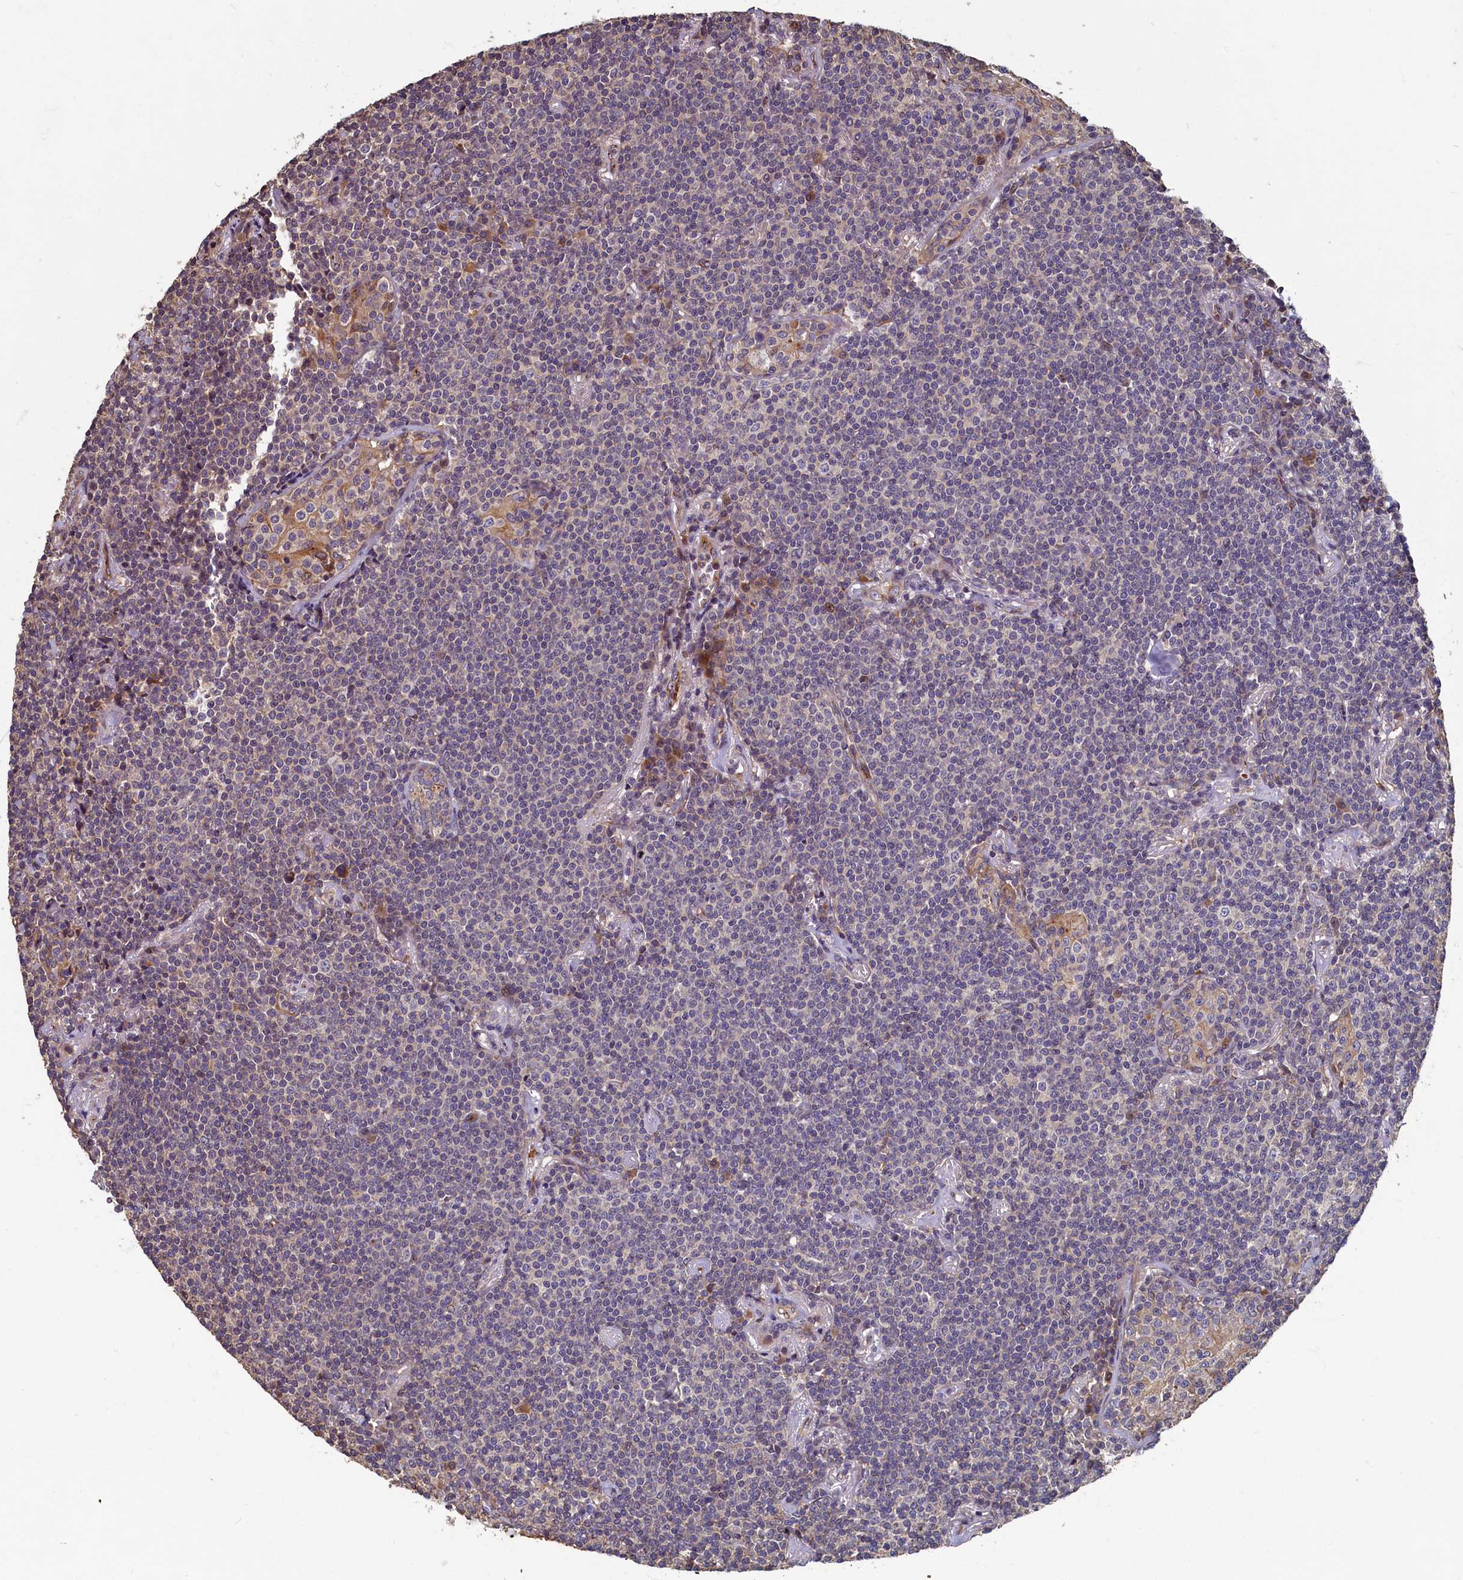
{"staining": {"intensity": "weak", "quantity": "<25%", "location": "cytoplasmic/membranous"}, "tissue": "lymphoma", "cell_type": "Tumor cells", "image_type": "cancer", "snomed": [{"axis": "morphology", "description": "Malignant lymphoma, non-Hodgkin's type, Low grade"}, {"axis": "topography", "description": "Lung"}], "caption": "This is an IHC image of lymphoma. There is no positivity in tumor cells.", "gene": "TMEM181", "patient": {"sex": "female", "age": 71}}